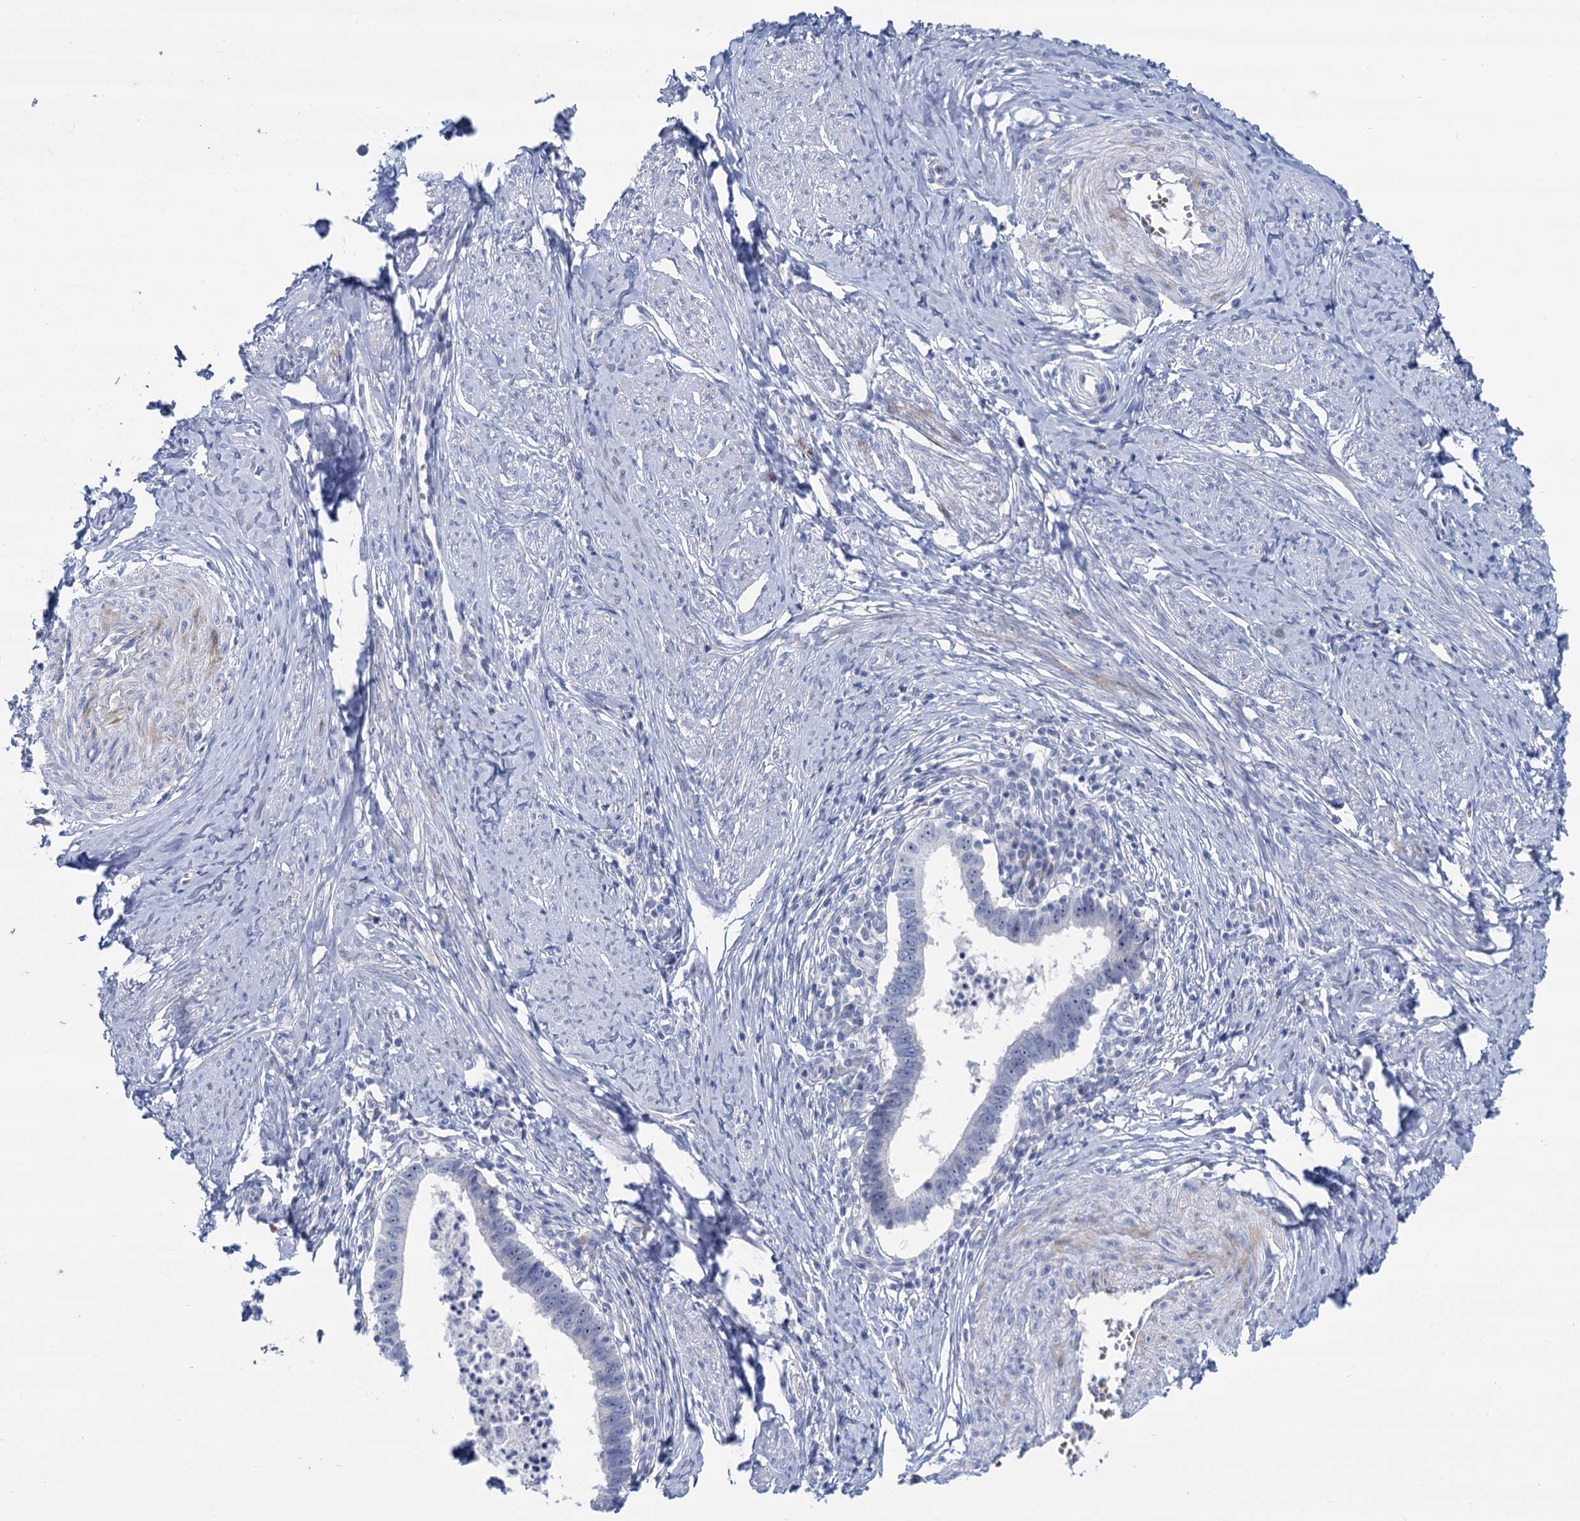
{"staining": {"intensity": "negative", "quantity": "none", "location": "none"}, "tissue": "cervical cancer", "cell_type": "Tumor cells", "image_type": "cancer", "snomed": [{"axis": "morphology", "description": "Adenocarcinoma, NOS"}, {"axis": "topography", "description": "Cervix"}], "caption": "IHC micrograph of human cervical adenocarcinoma stained for a protein (brown), which shows no expression in tumor cells.", "gene": "SH3TC2", "patient": {"sex": "female", "age": 36}}